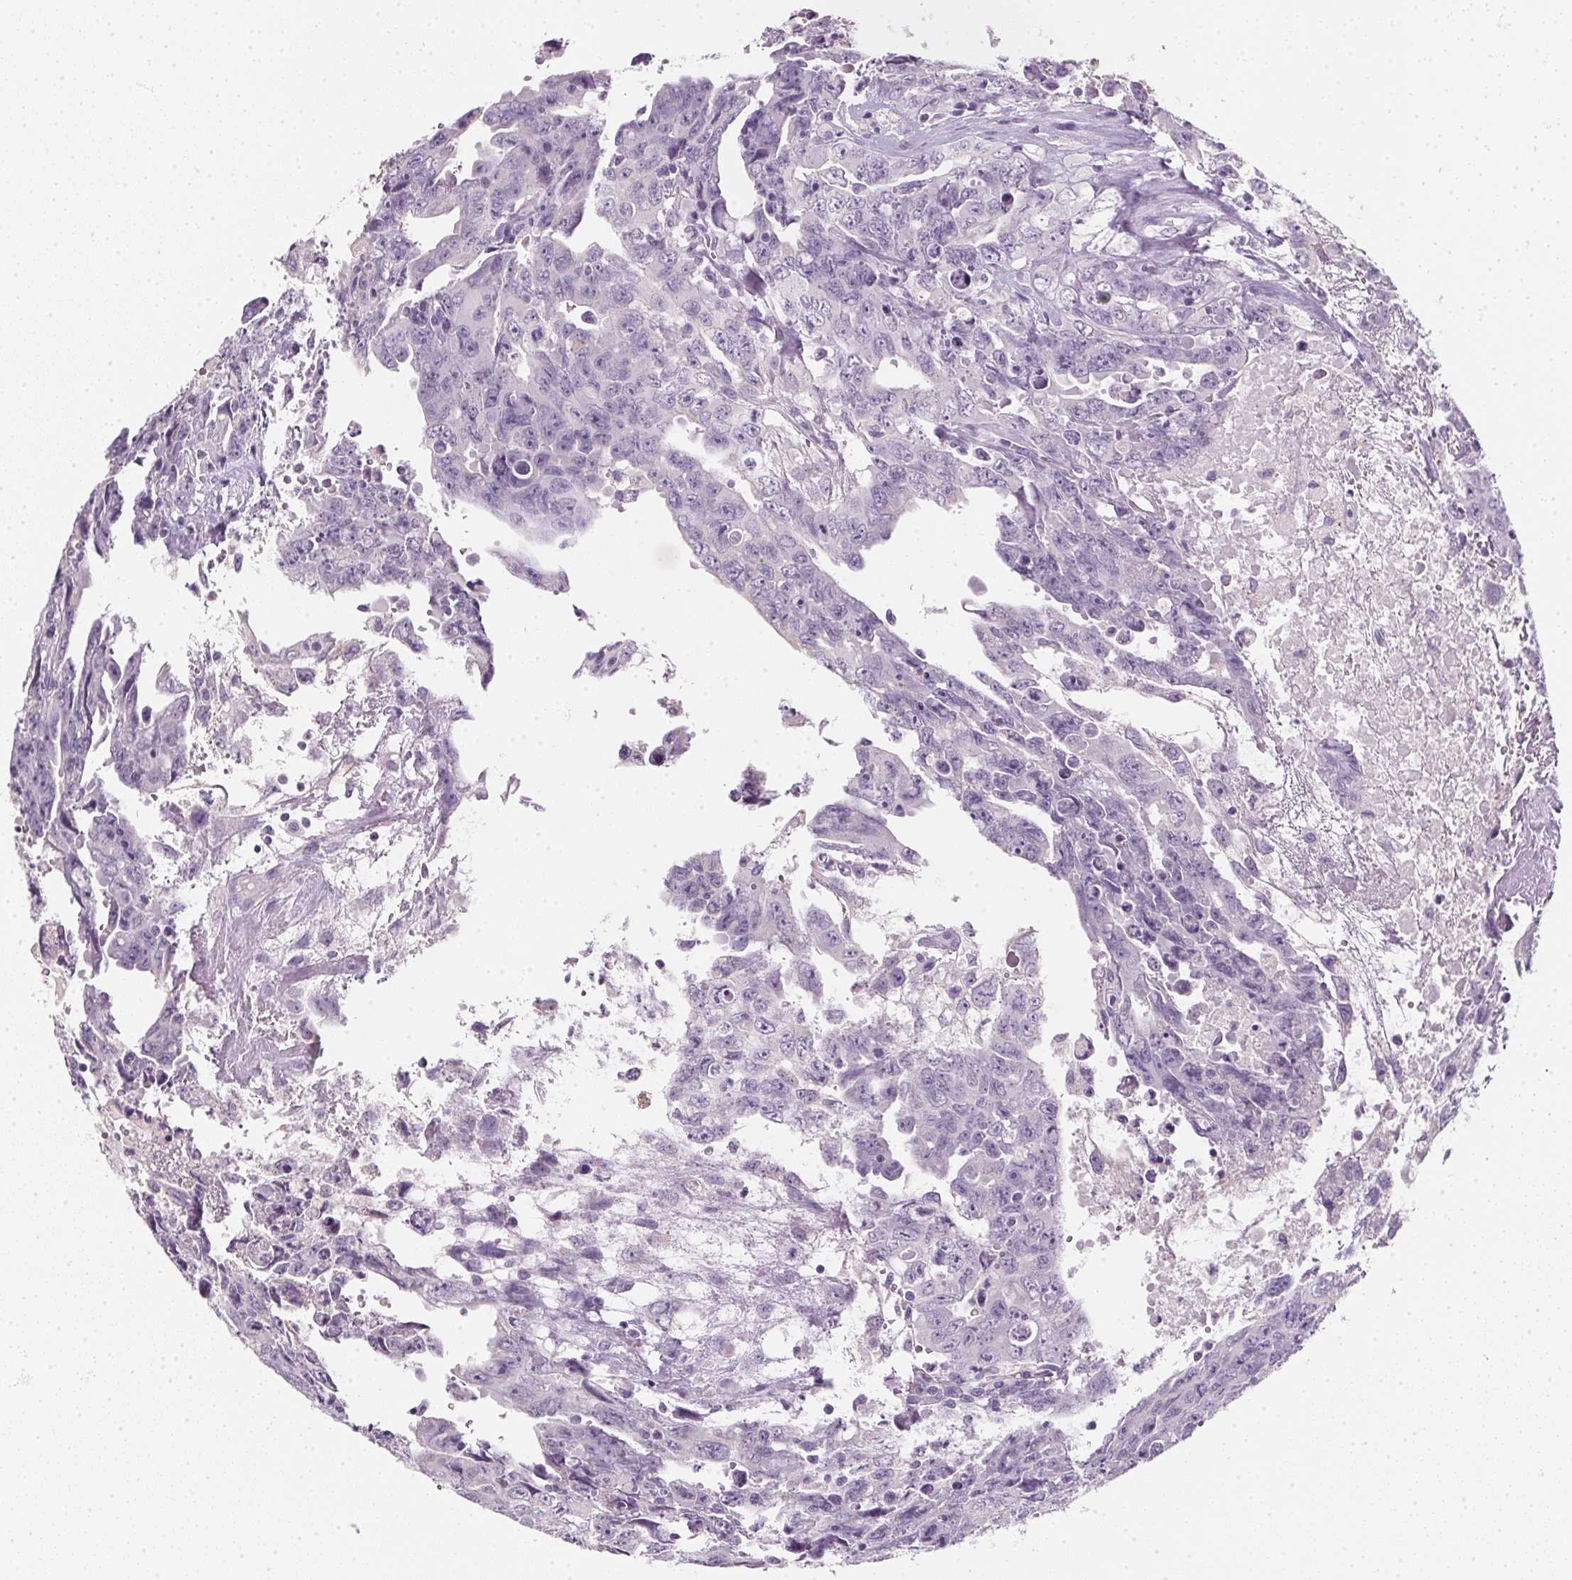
{"staining": {"intensity": "negative", "quantity": "none", "location": "none"}, "tissue": "testis cancer", "cell_type": "Tumor cells", "image_type": "cancer", "snomed": [{"axis": "morphology", "description": "Carcinoma, Embryonal, NOS"}, {"axis": "topography", "description": "Testis"}], "caption": "A histopathology image of human embryonal carcinoma (testis) is negative for staining in tumor cells.", "gene": "TMEM72", "patient": {"sex": "male", "age": 24}}